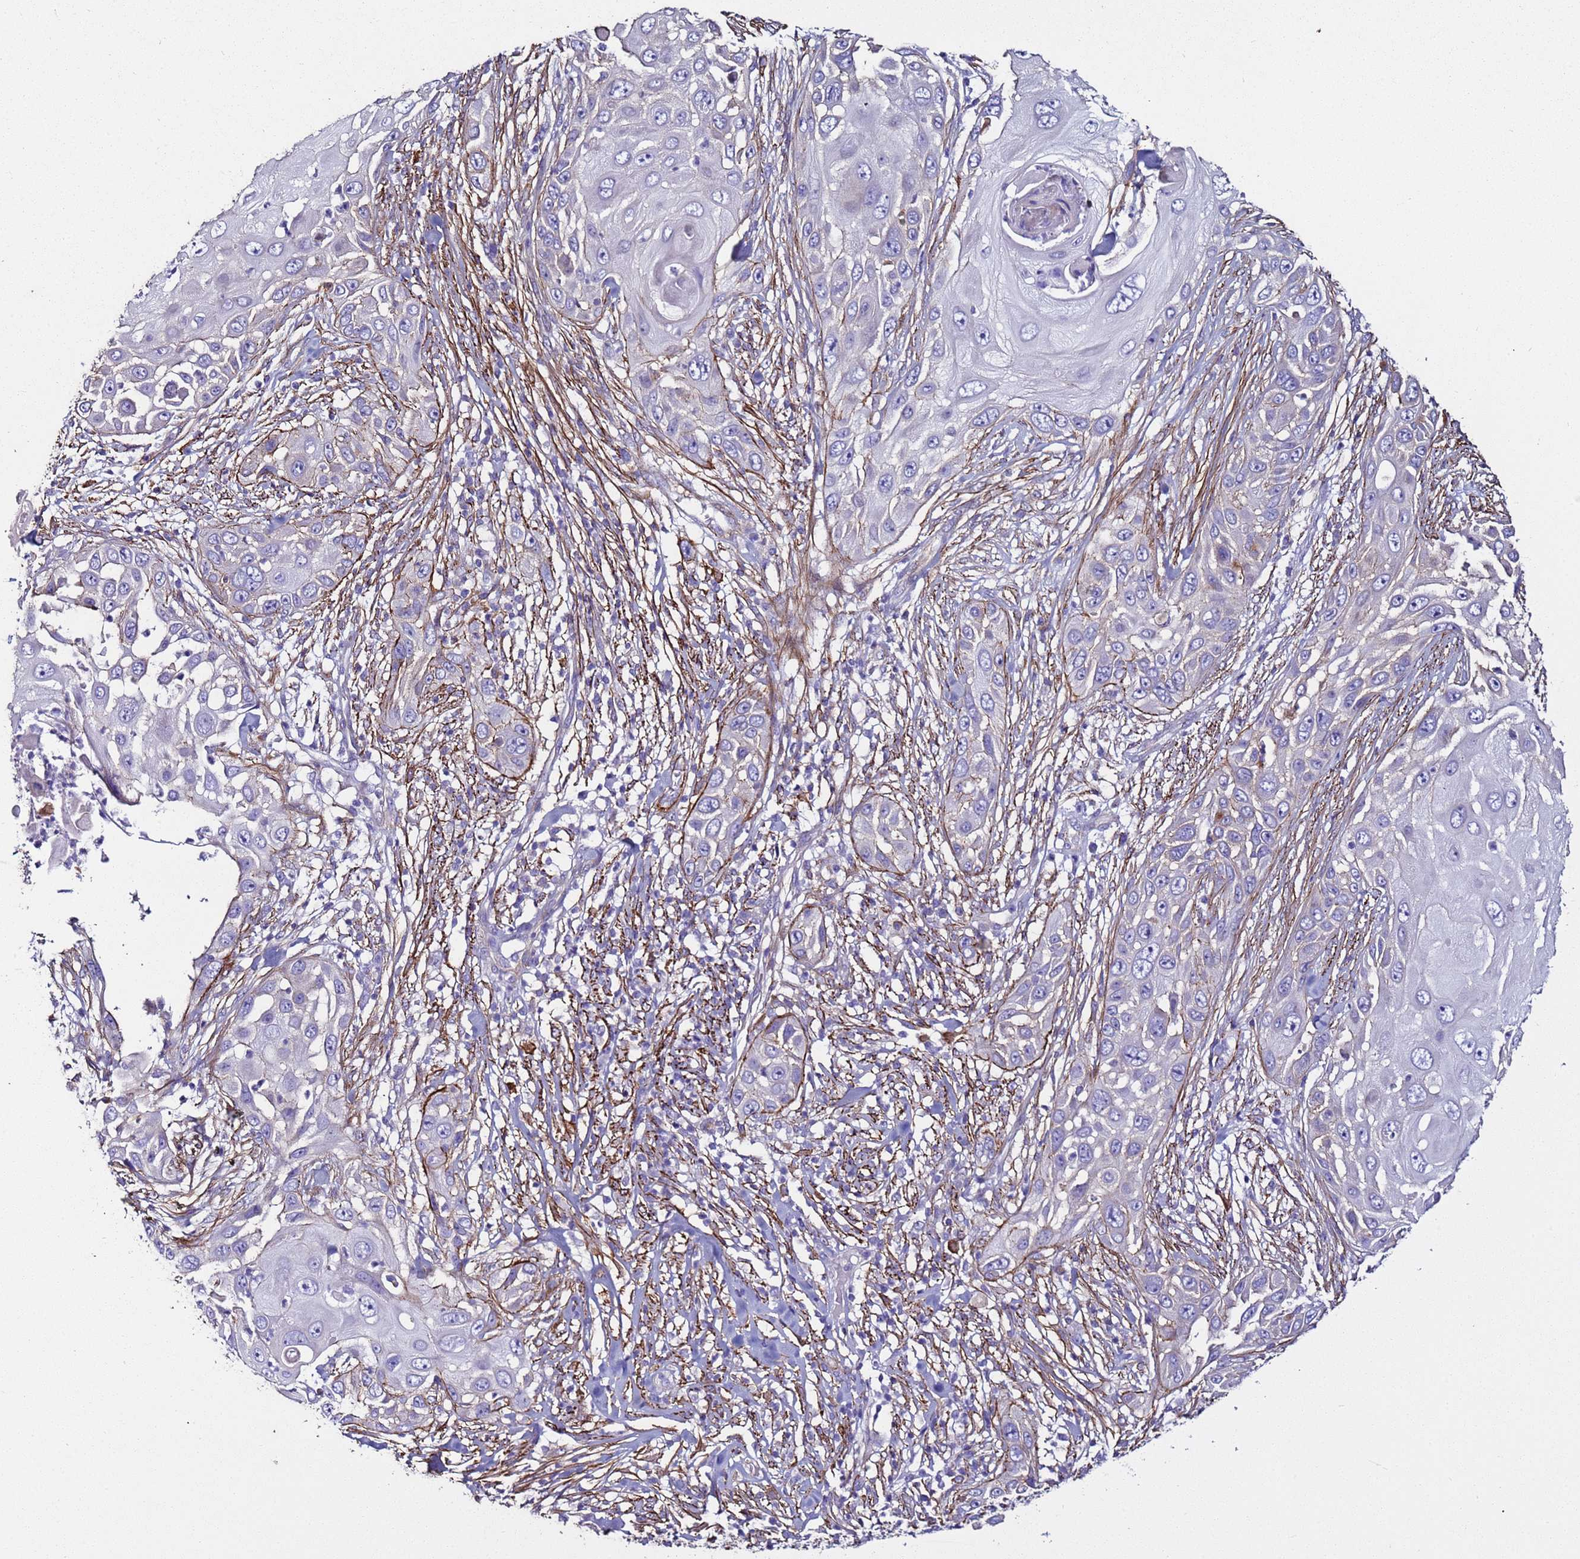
{"staining": {"intensity": "negative", "quantity": "none", "location": "none"}, "tissue": "skin cancer", "cell_type": "Tumor cells", "image_type": "cancer", "snomed": [{"axis": "morphology", "description": "Squamous cell carcinoma, NOS"}, {"axis": "topography", "description": "Skin"}], "caption": "There is no significant expression in tumor cells of skin cancer (squamous cell carcinoma). Nuclei are stained in blue.", "gene": "RABL2B", "patient": {"sex": "female", "age": 44}}